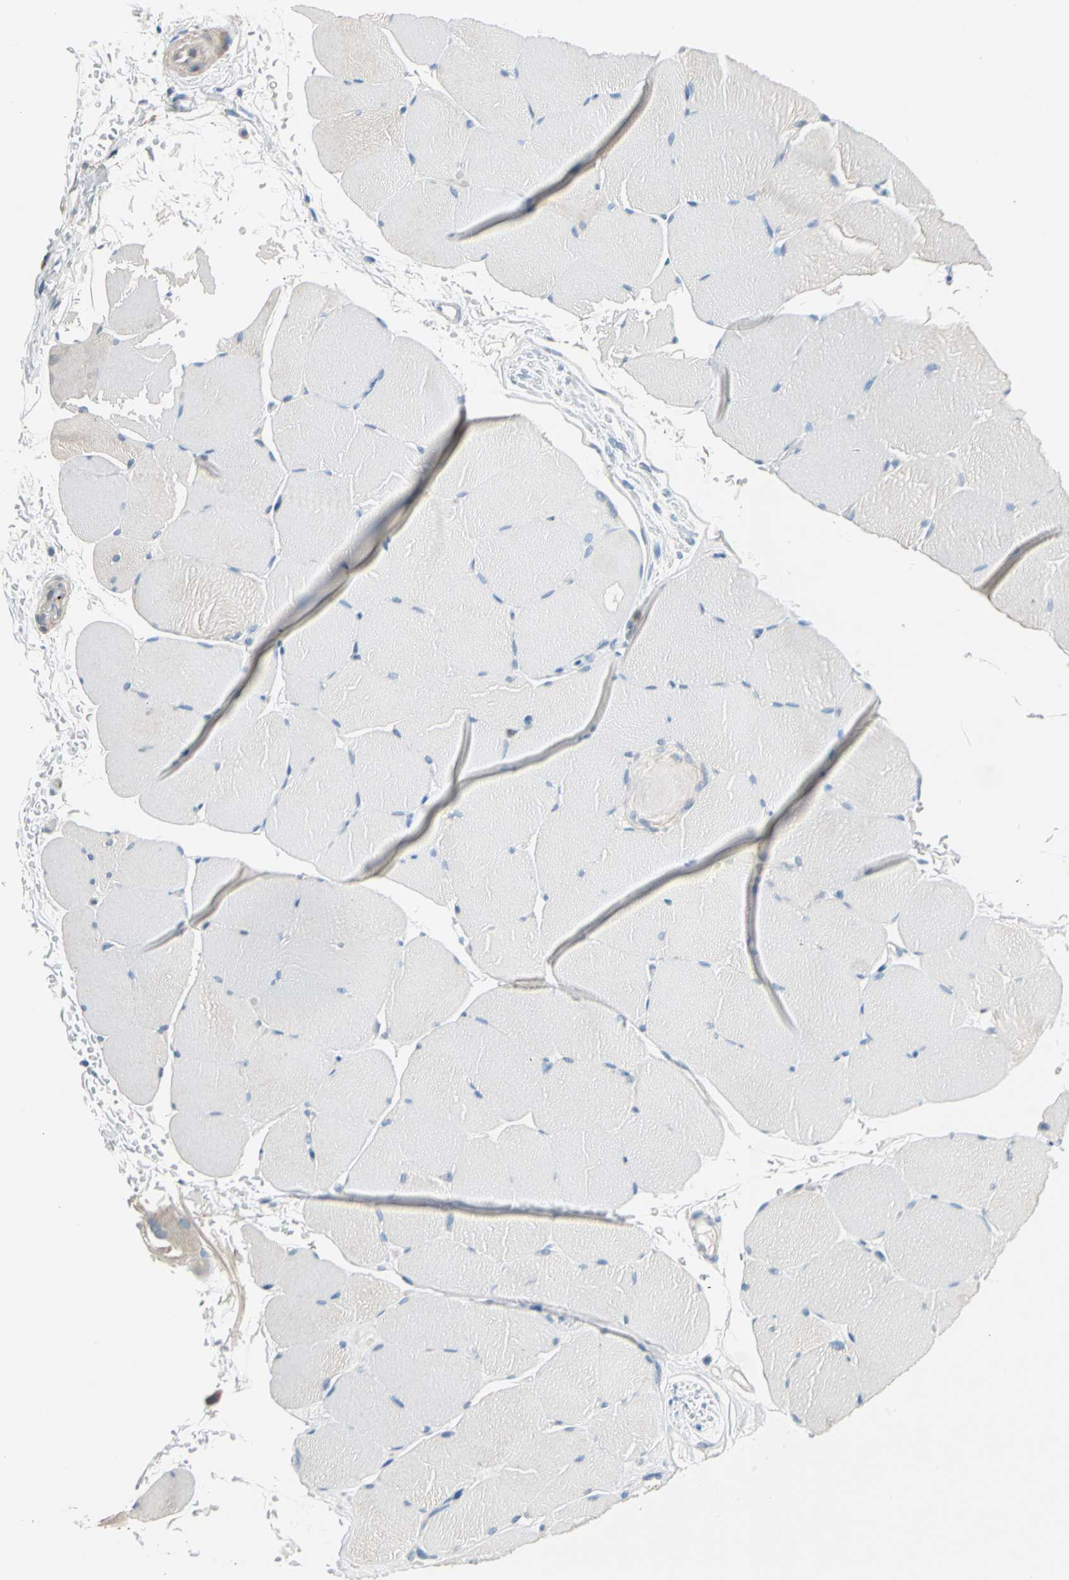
{"staining": {"intensity": "weak", "quantity": ">75%", "location": "cytoplasmic/membranous"}, "tissue": "skeletal muscle", "cell_type": "Myocytes", "image_type": "normal", "snomed": [{"axis": "morphology", "description": "Normal tissue, NOS"}, {"axis": "topography", "description": "Skeletal muscle"}, {"axis": "topography", "description": "Parathyroid gland"}], "caption": "Normal skeletal muscle displays weak cytoplasmic/membranous expression in approximately >75% of myocytes.", "gene": "LY6G6F", "patient": {"sex": "female", "age": 37}}